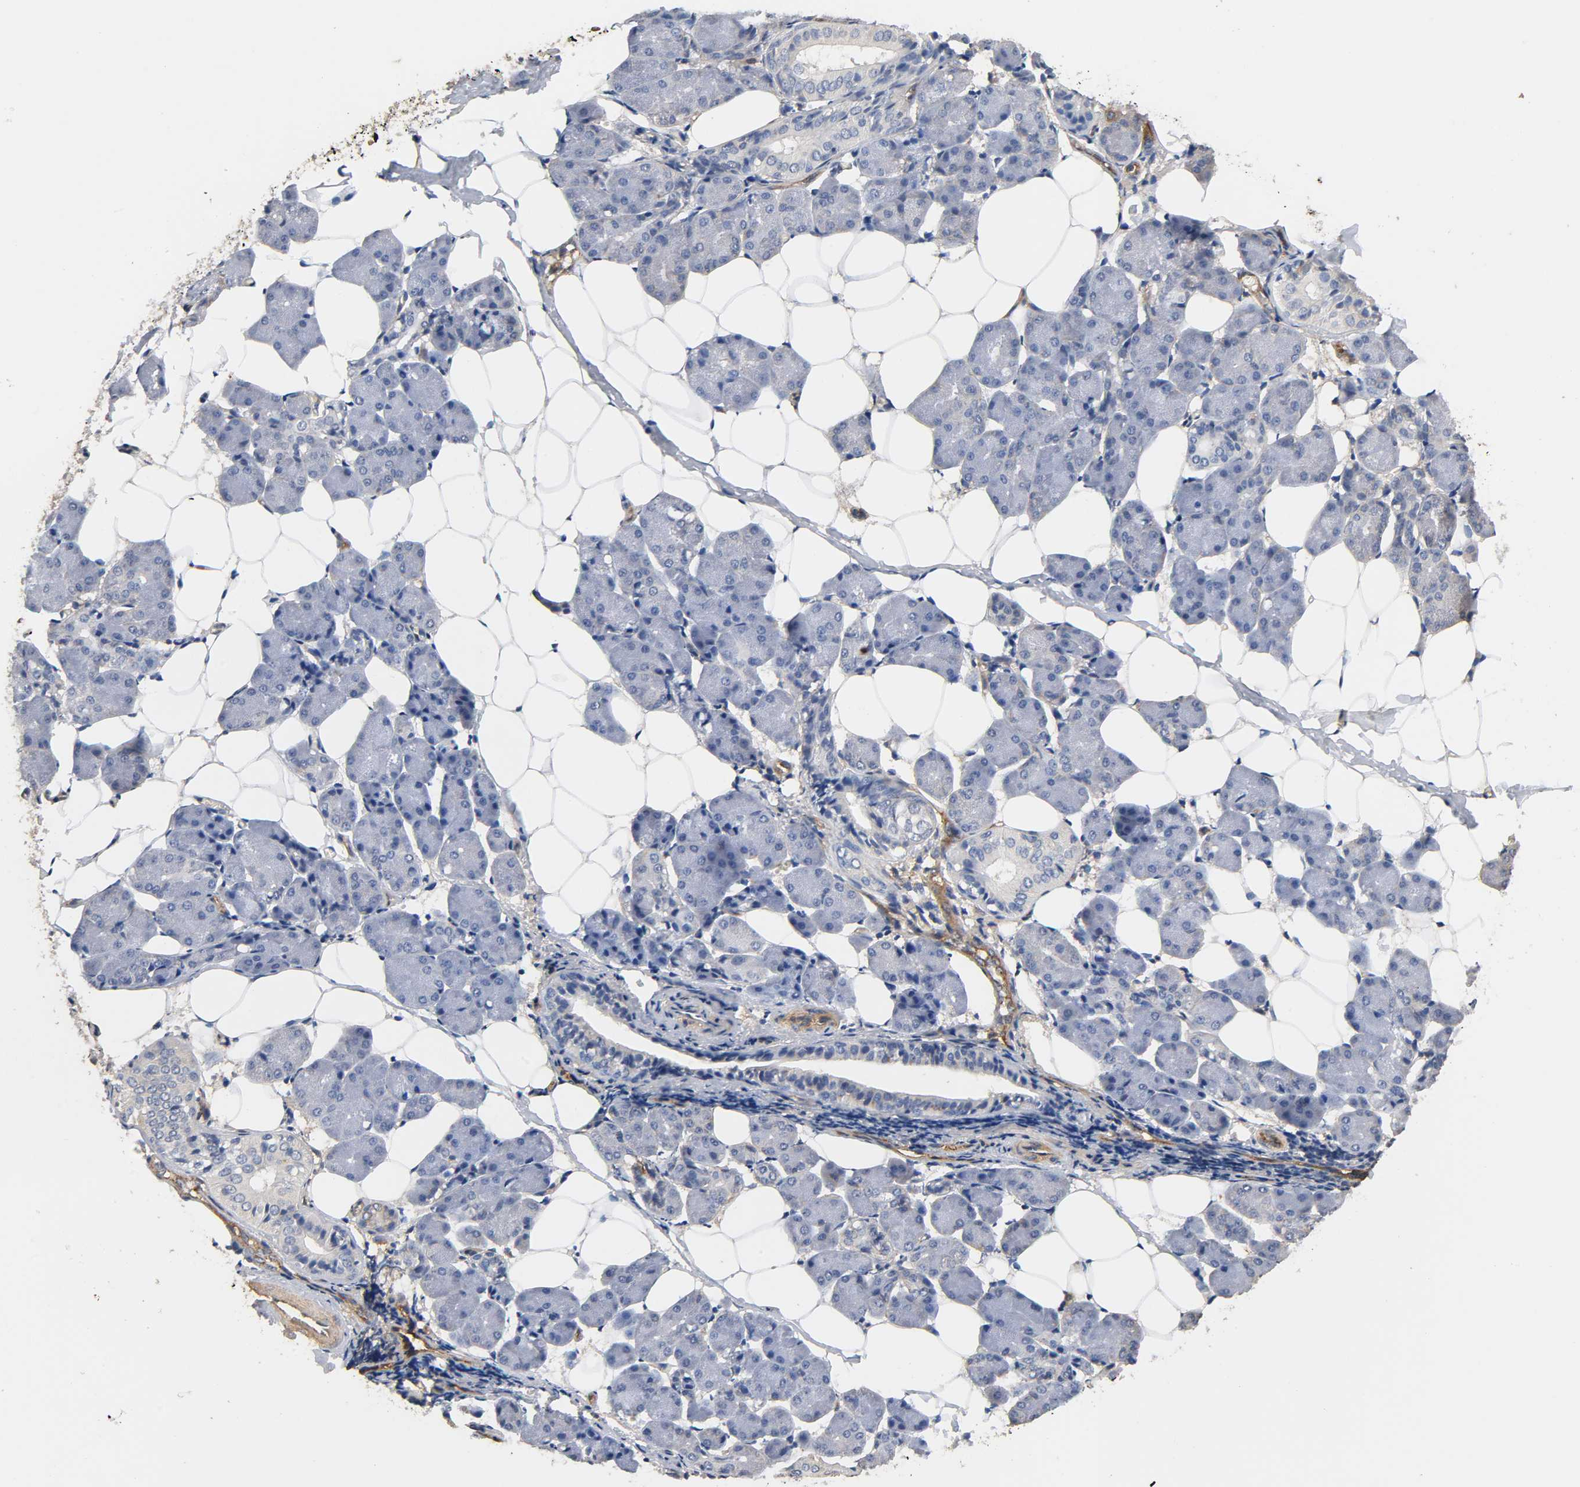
{"staining": {"intensity": "negative", "quantity": "none", "location": "none"}, "tissue": "salivary gland", "cell_type": "Glandular cells", "image_type": "normal", "snomed": [{"axis": "morphology", "description": "Normal tissue, NOS"}, {"axis": "morphology", "description": "Adenoma, NOS"}, {"axis": "topography", "description": "Salivary gland"}], "caption": "Micrograph shows no significant protein expression in glandular cells of benign salivary gland. (DAB (3,3'-diaminobenzidine) immunohistochemistry (IHC), high magnification).", "gene": "IFITM2", "patient": {"sex": "female", "age": 32}}